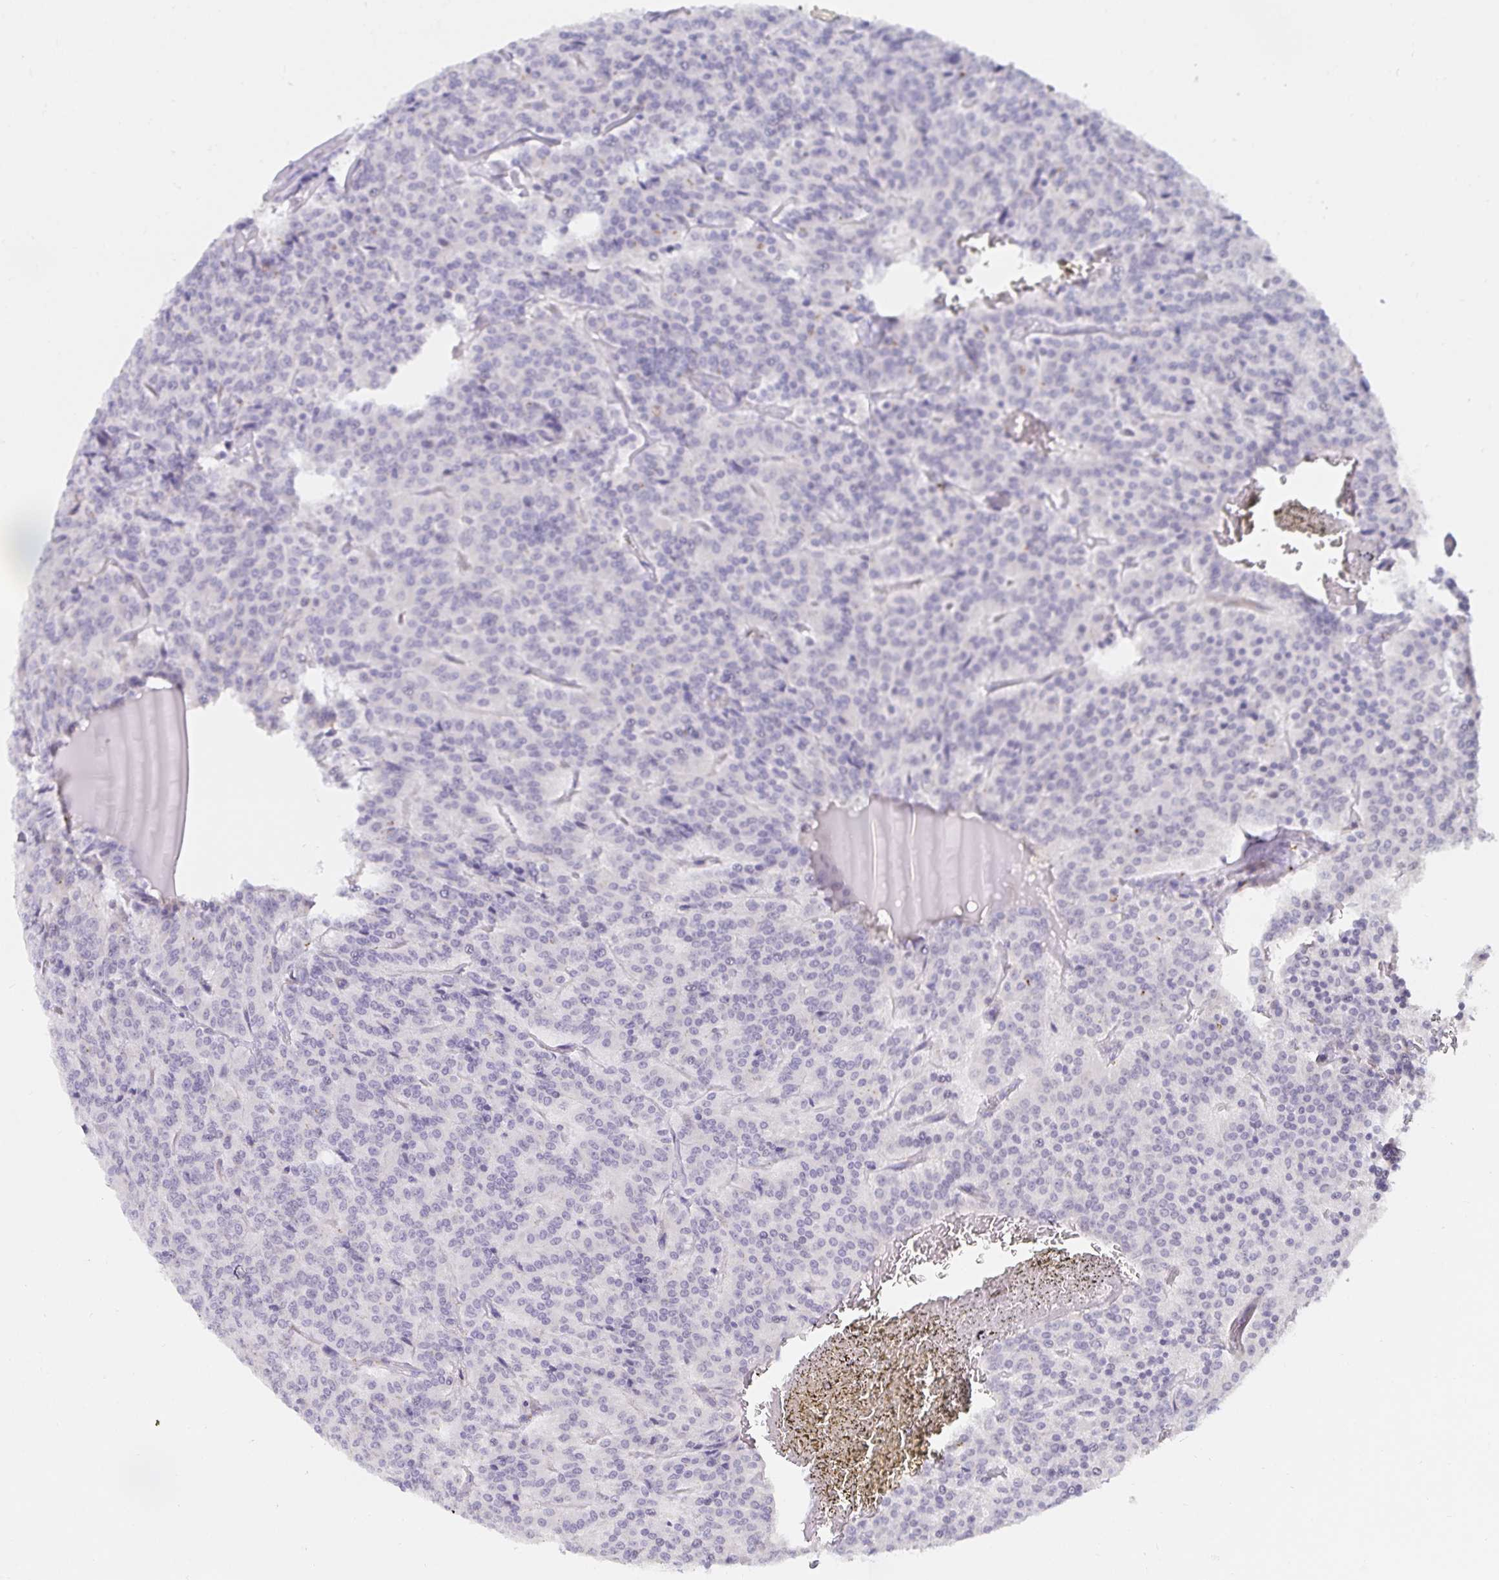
{"staining": {"intensity": "negative", "quantity": "none", "location": "none"}, "tissue": "carcinoid", "cell_type": "Tumor cells", "image_type": "cancer", "snomed": [{"axis": "morphology", "description": "Carcinoid, malignant, NOS"}, {"axis": "topography", "description": "Lung"}], "caption": "This is an immunohistochemistry photomicrograph of carcinoid. There is no positivity in tumor cells.", "gene": "PDX1", "patient": {"sex": "male", "age": 70}}